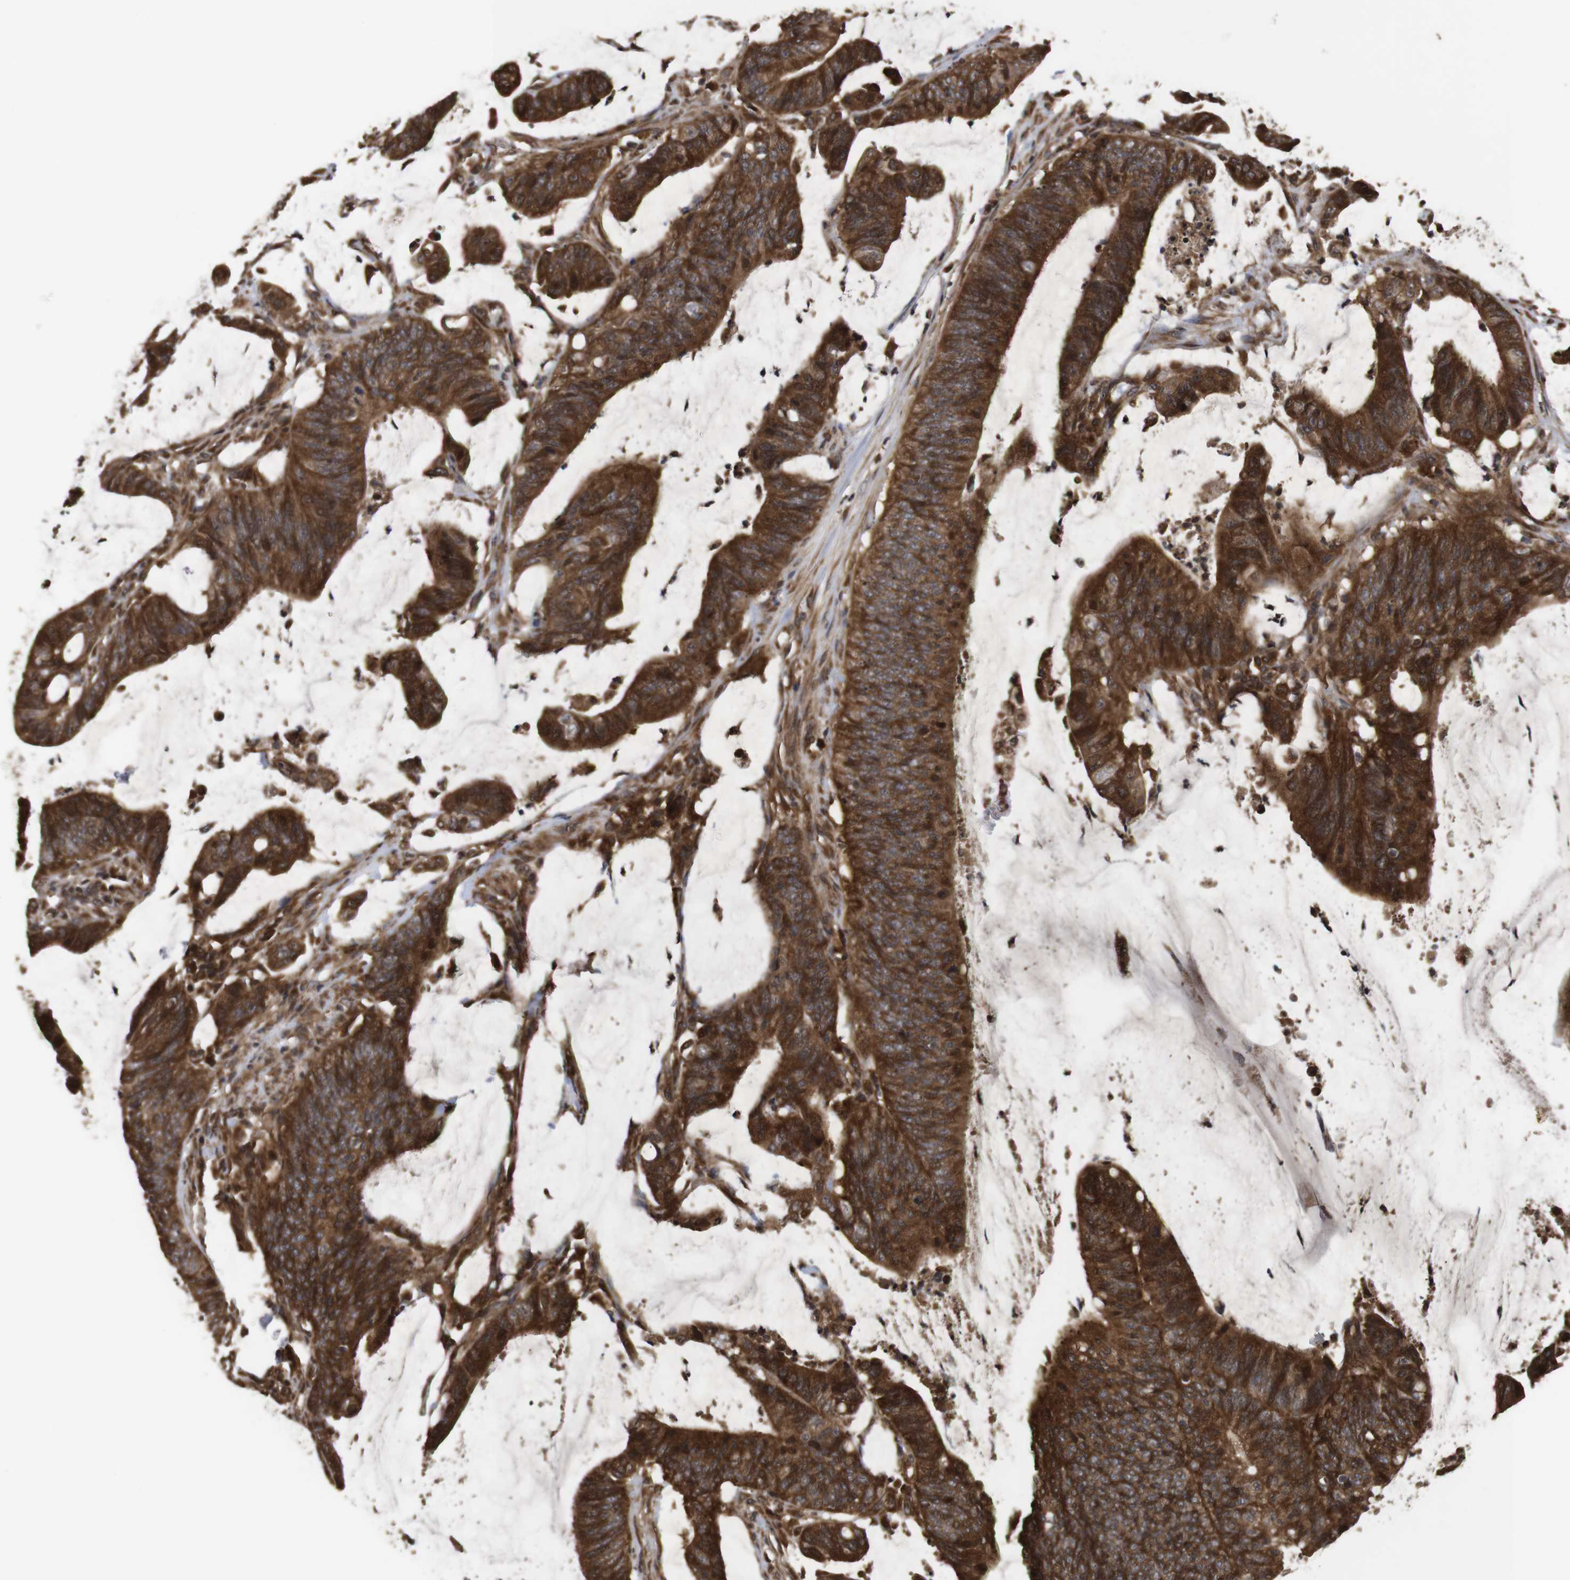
{"staining": {"intensity": "strong", "quantity": ">75%", "location": "cytoplasmic/membranous"}, "tissue": "colorectal cancer", "cell_type": "Tumor cells", "image_type": "cancer", "snomed": [{"axis": "morphology", "description": "Adenocarcinoma, NOS"}, {"axis": "topography", "description": "Rectum"}], "caption": "Colorectal cancer stained with a protein marker reveals strong staining in tumor cells.", "gene": "PTPN14", "patient": {"sex": "female", "age": 66}}